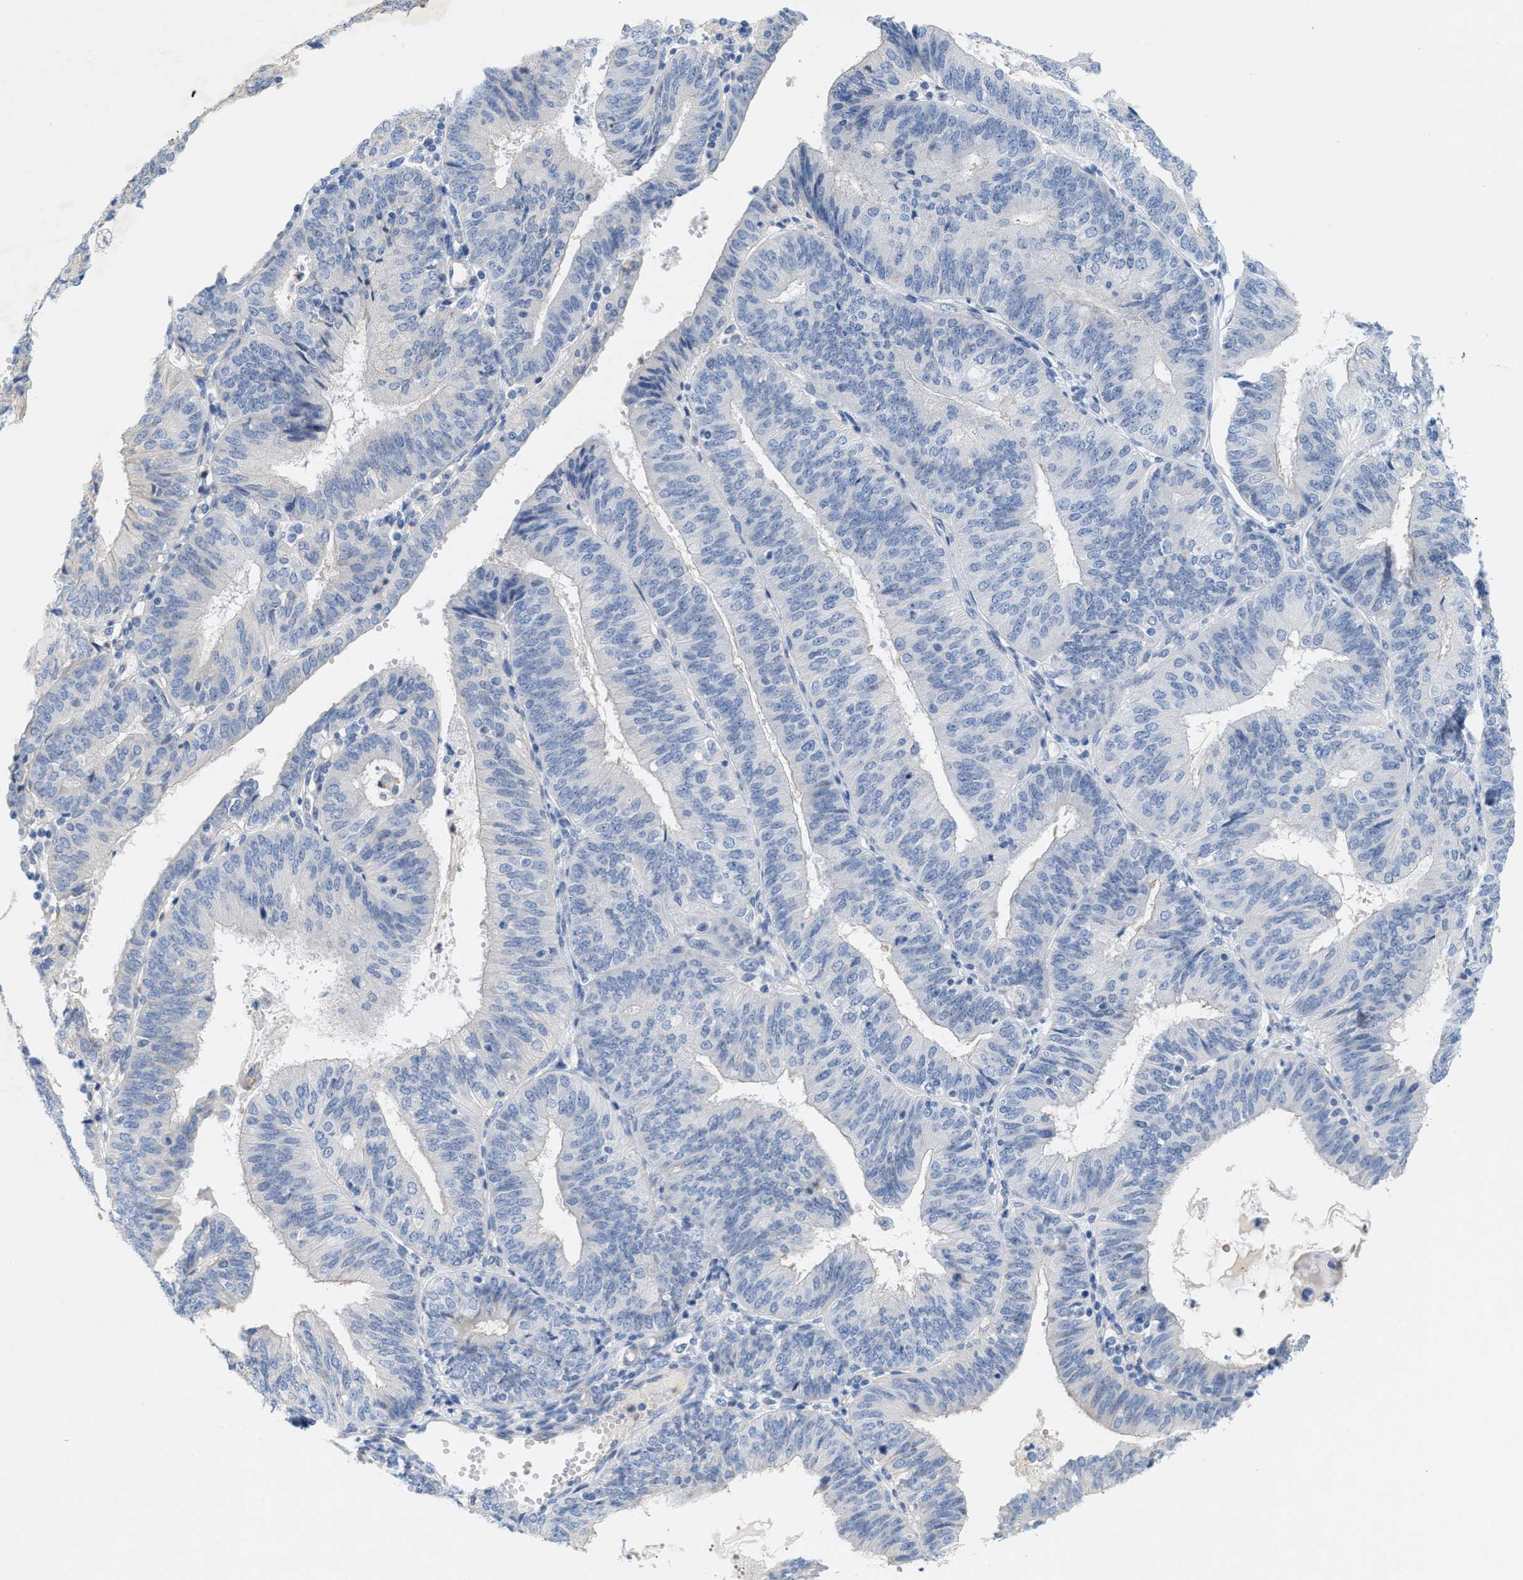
{"staining": {"intensity": "negative", "quantity": "none", "location": "none"}, "tissue": "endometrial cancer", "cell_type": "Tumor cells", "image_type": "cancer", "snomed": [{"axis": "morphology", "description": "Adenocarcinoma, NOS"}, {"axis": "topography", "description": "Endometrium"}], "caption": "IHC image of human endometrial adenocarcinoma stained for a protein (brown), which demonstrates no expression in tumor cells.", "gene": "CPA2", "patient": {"sex": "female", "age": 58}}